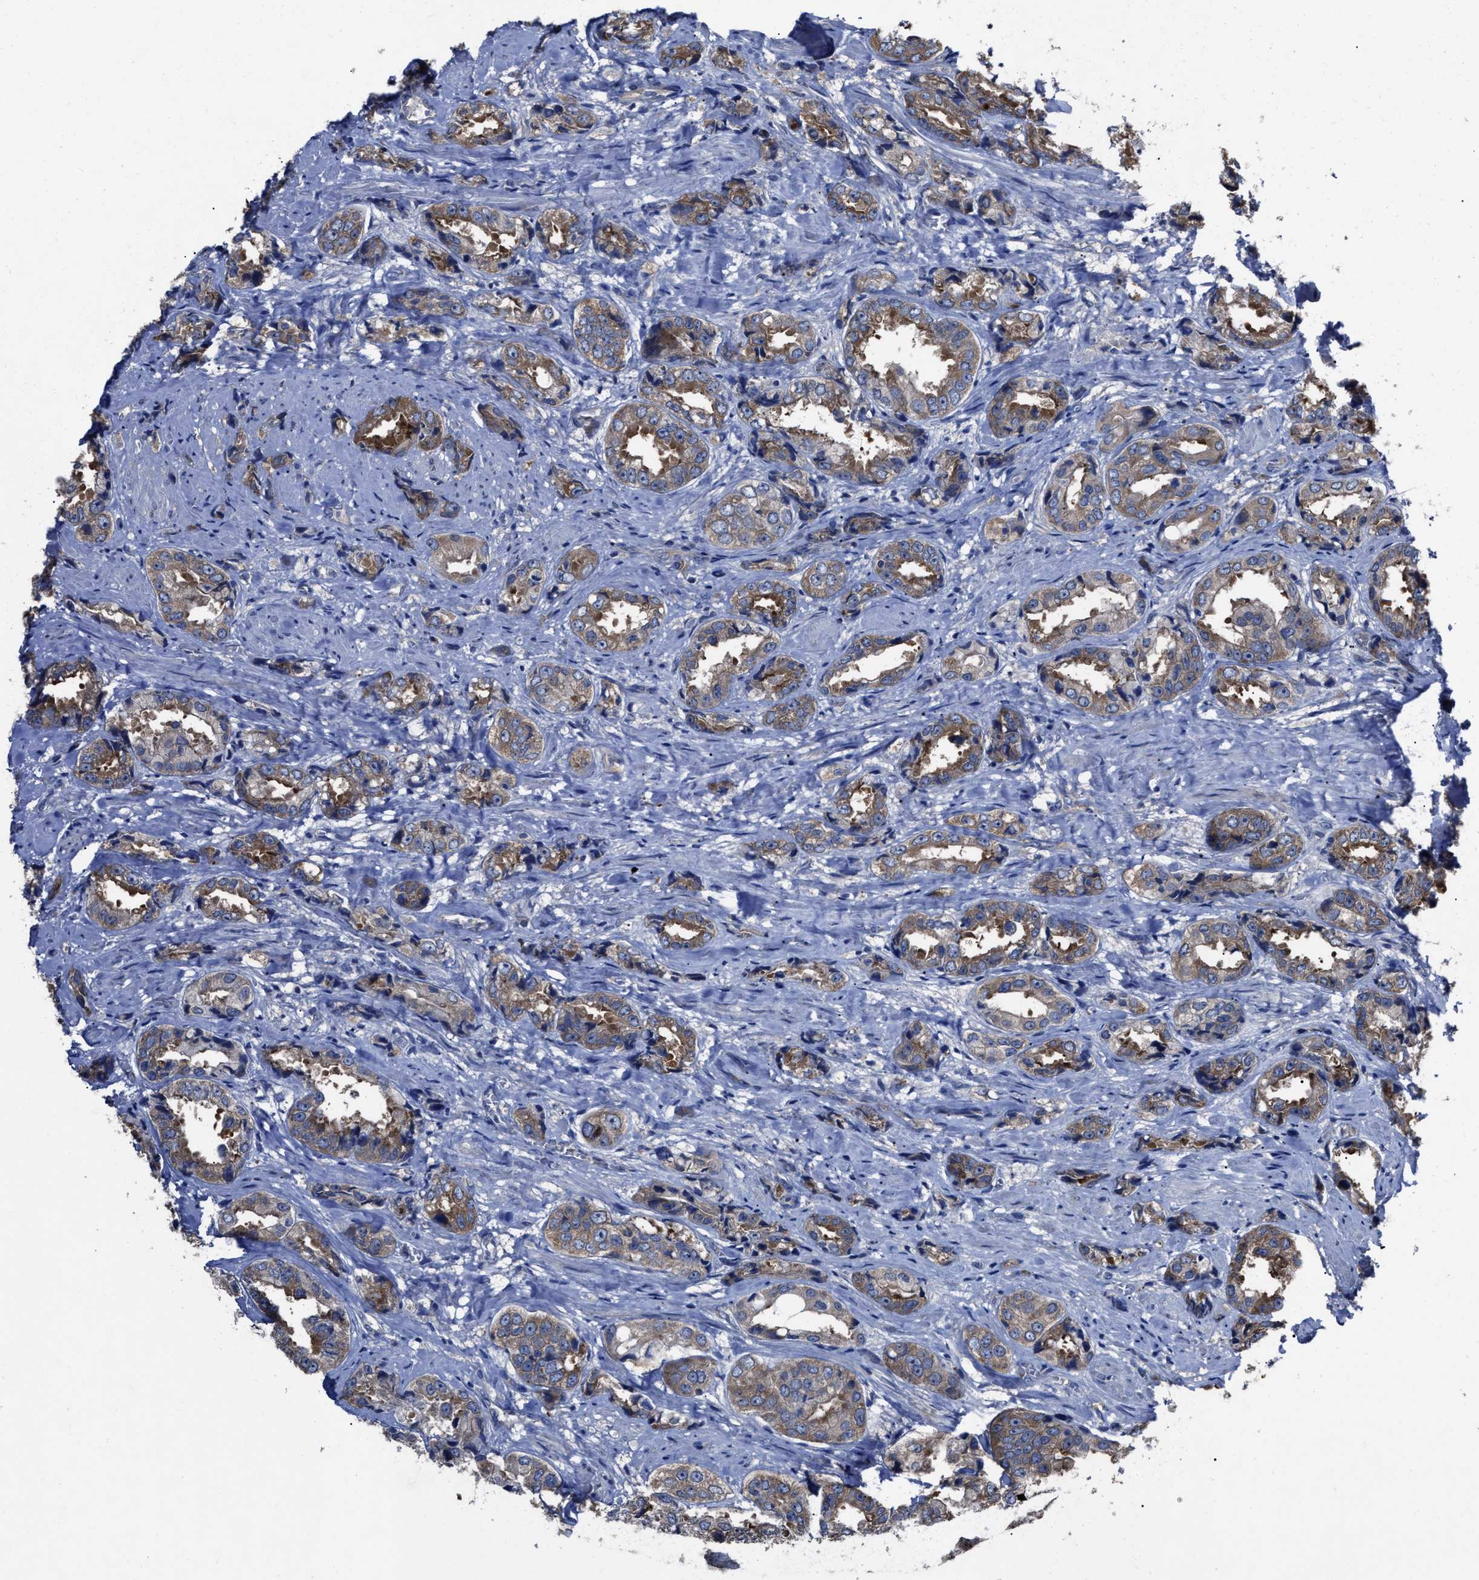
{"staining": {"intensity": "moderate", "quantity": ">75%", "location": "cytoplasmic/membranous"}, "tissue": "prostate cancer", "cell_type": "Tumor cells", "image_type": "cancer", "snomed": [{"axis": "morphology", "description": "Adenocarcinoma, High grade"}, {"axis": "topography", "description": "Prostate"}], "caption": "IHC of prostate cancer reveals medium levels of moderate cytoplasmic/membranous positivity in approximately >75% of tumor cells.", "gene": "UPF1", "patient": {"sex": "male", "age": 61}}